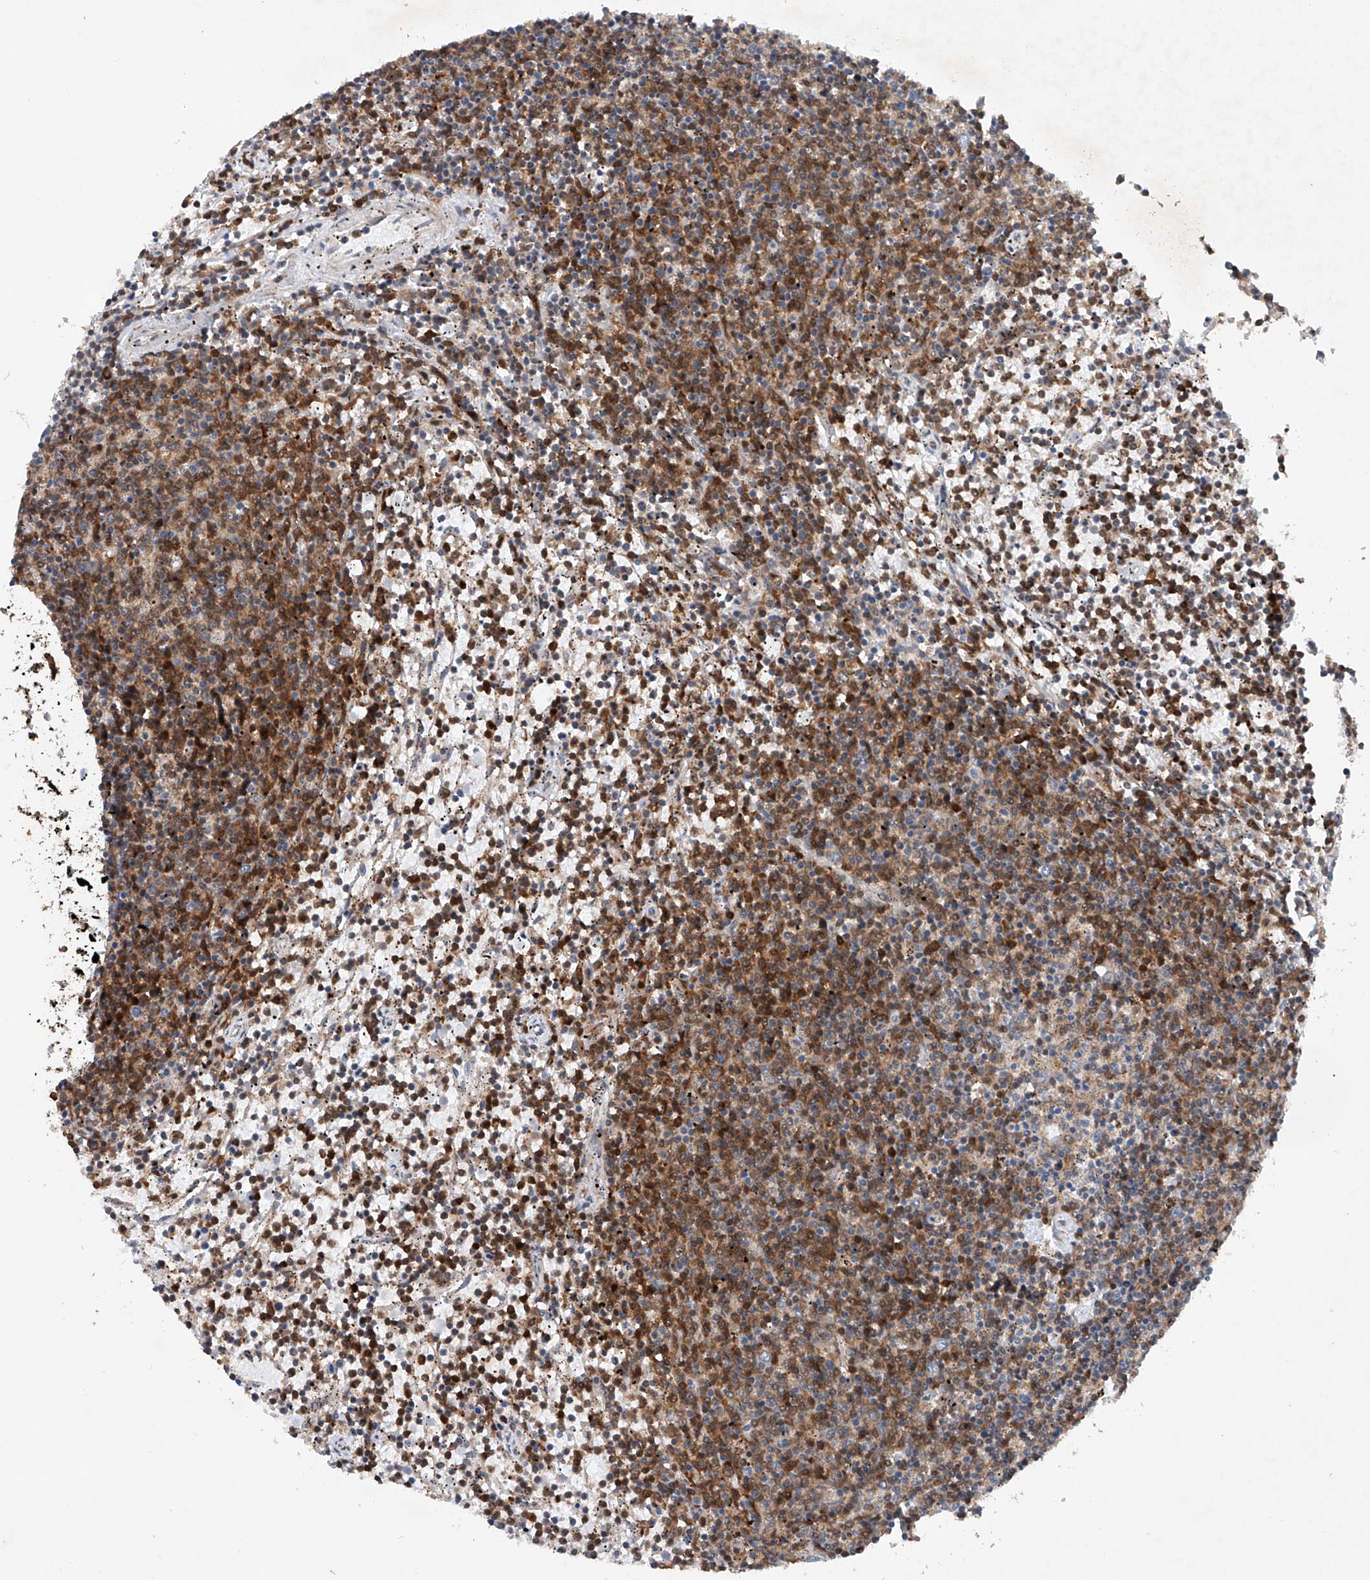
{"staining": {"intensity": "moderate", "quantity": "25%-75%", "location": "cytoplasmic/membranous"}, "tissue": "lymphoma", "cell_type": "Tumor cells", "image_type": "cancer", "snomed": [{"axis": "morphology", "description": "Malignant lymphoma, non-Hodgkin's type, Low grade"}, {"axis": "topography", "description": "Spleen"}], "caption": "An image of human low-grade malignant lymphoma, non-Hodgkin's type stained for a protein shows moderate cytoplasmic/membranous brown staining in tumor cells. (Brightfield microscopy of DAB IHC at high magnification).", "gene": "CEP85L", "patient": {"sex": "female", "age": 50}}